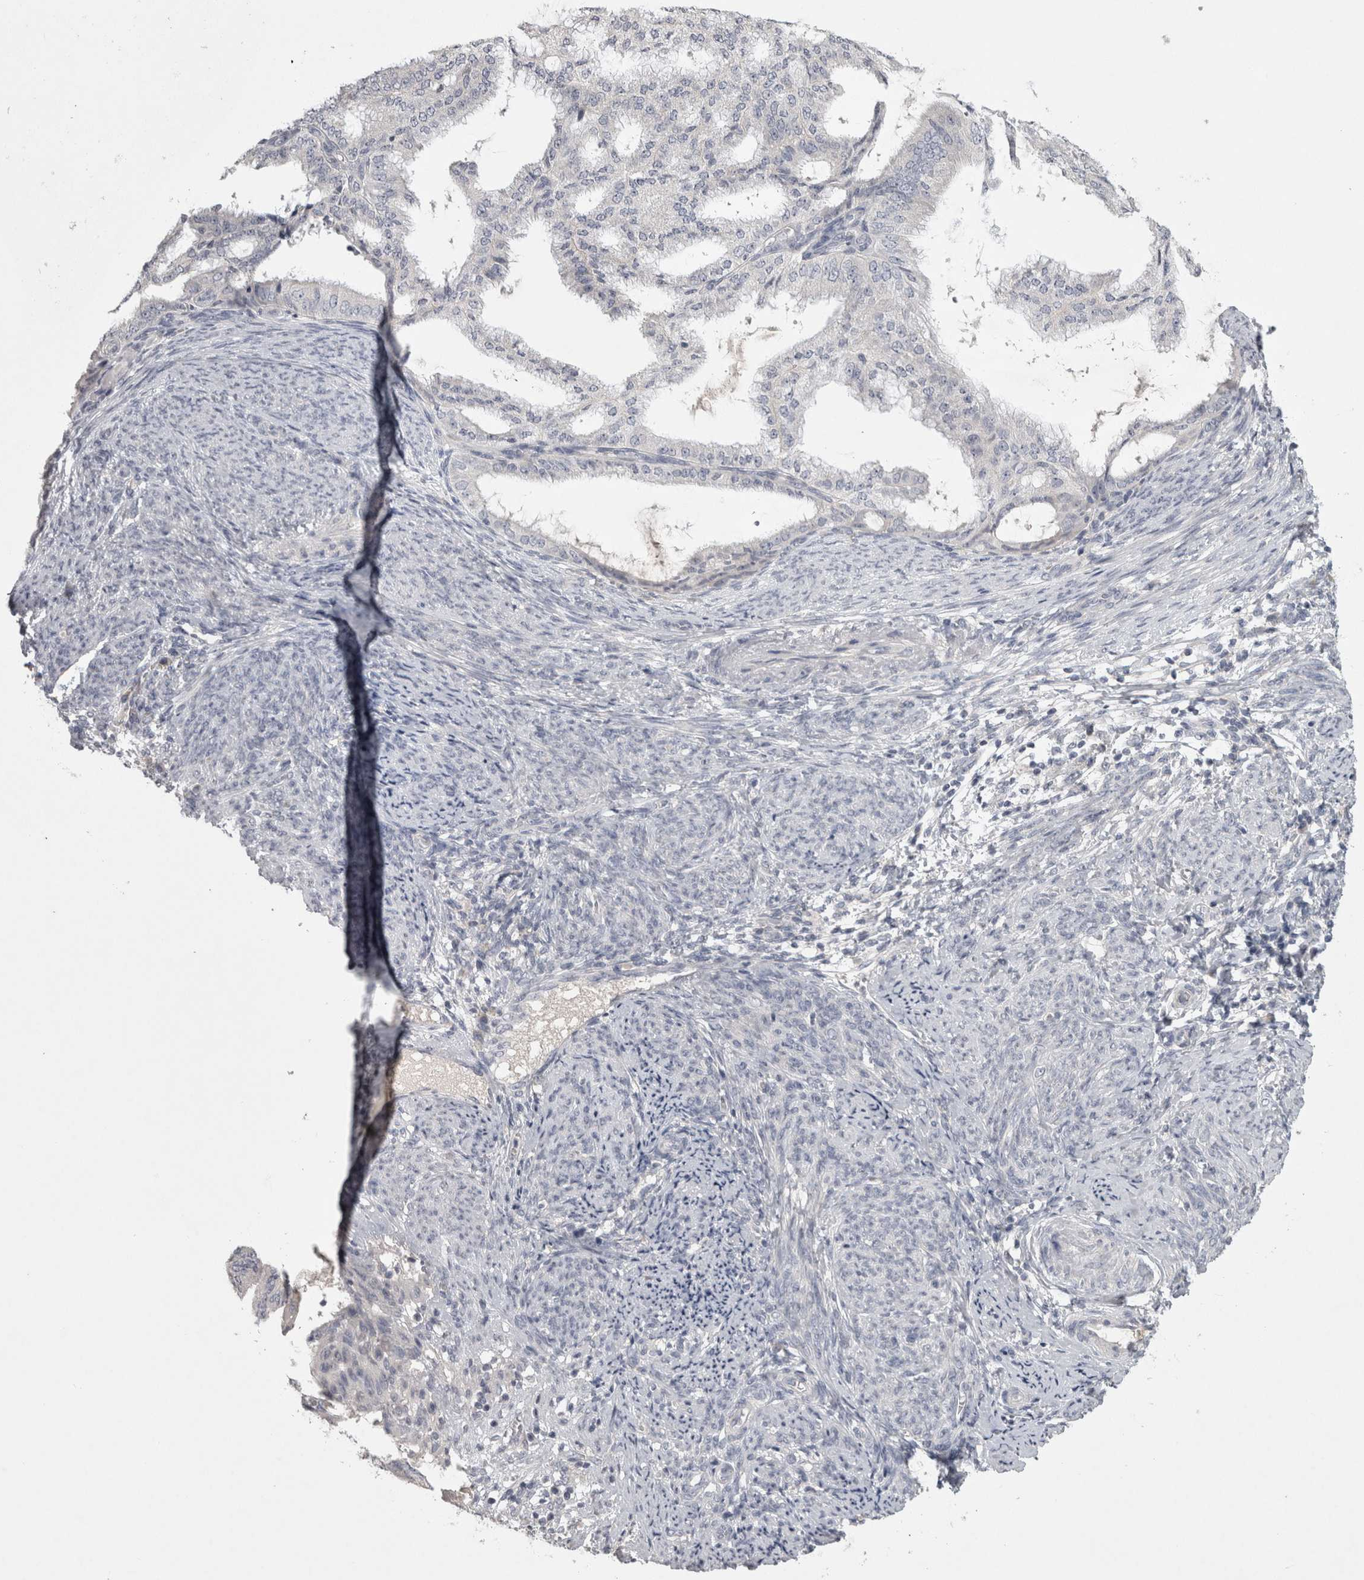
{"staining": {"intensity": "negative", "quantity": "none", "location": "none"}, "tissue": "endometrial cancer", "cell_type": "Tumor cells", "image_type": "cancer", "snomed": [{"axis": "morphology", "description": "Adenocarcinoma, NOS"}, {"axis": "topography", "description": "Endometrium"}], "caption": "This is an IHC image of endometrial adenocarcinoma. There is no positivity in tumor cells.", "gene": "ENPP7", "patient": {"sex": "female", "age": 58}}